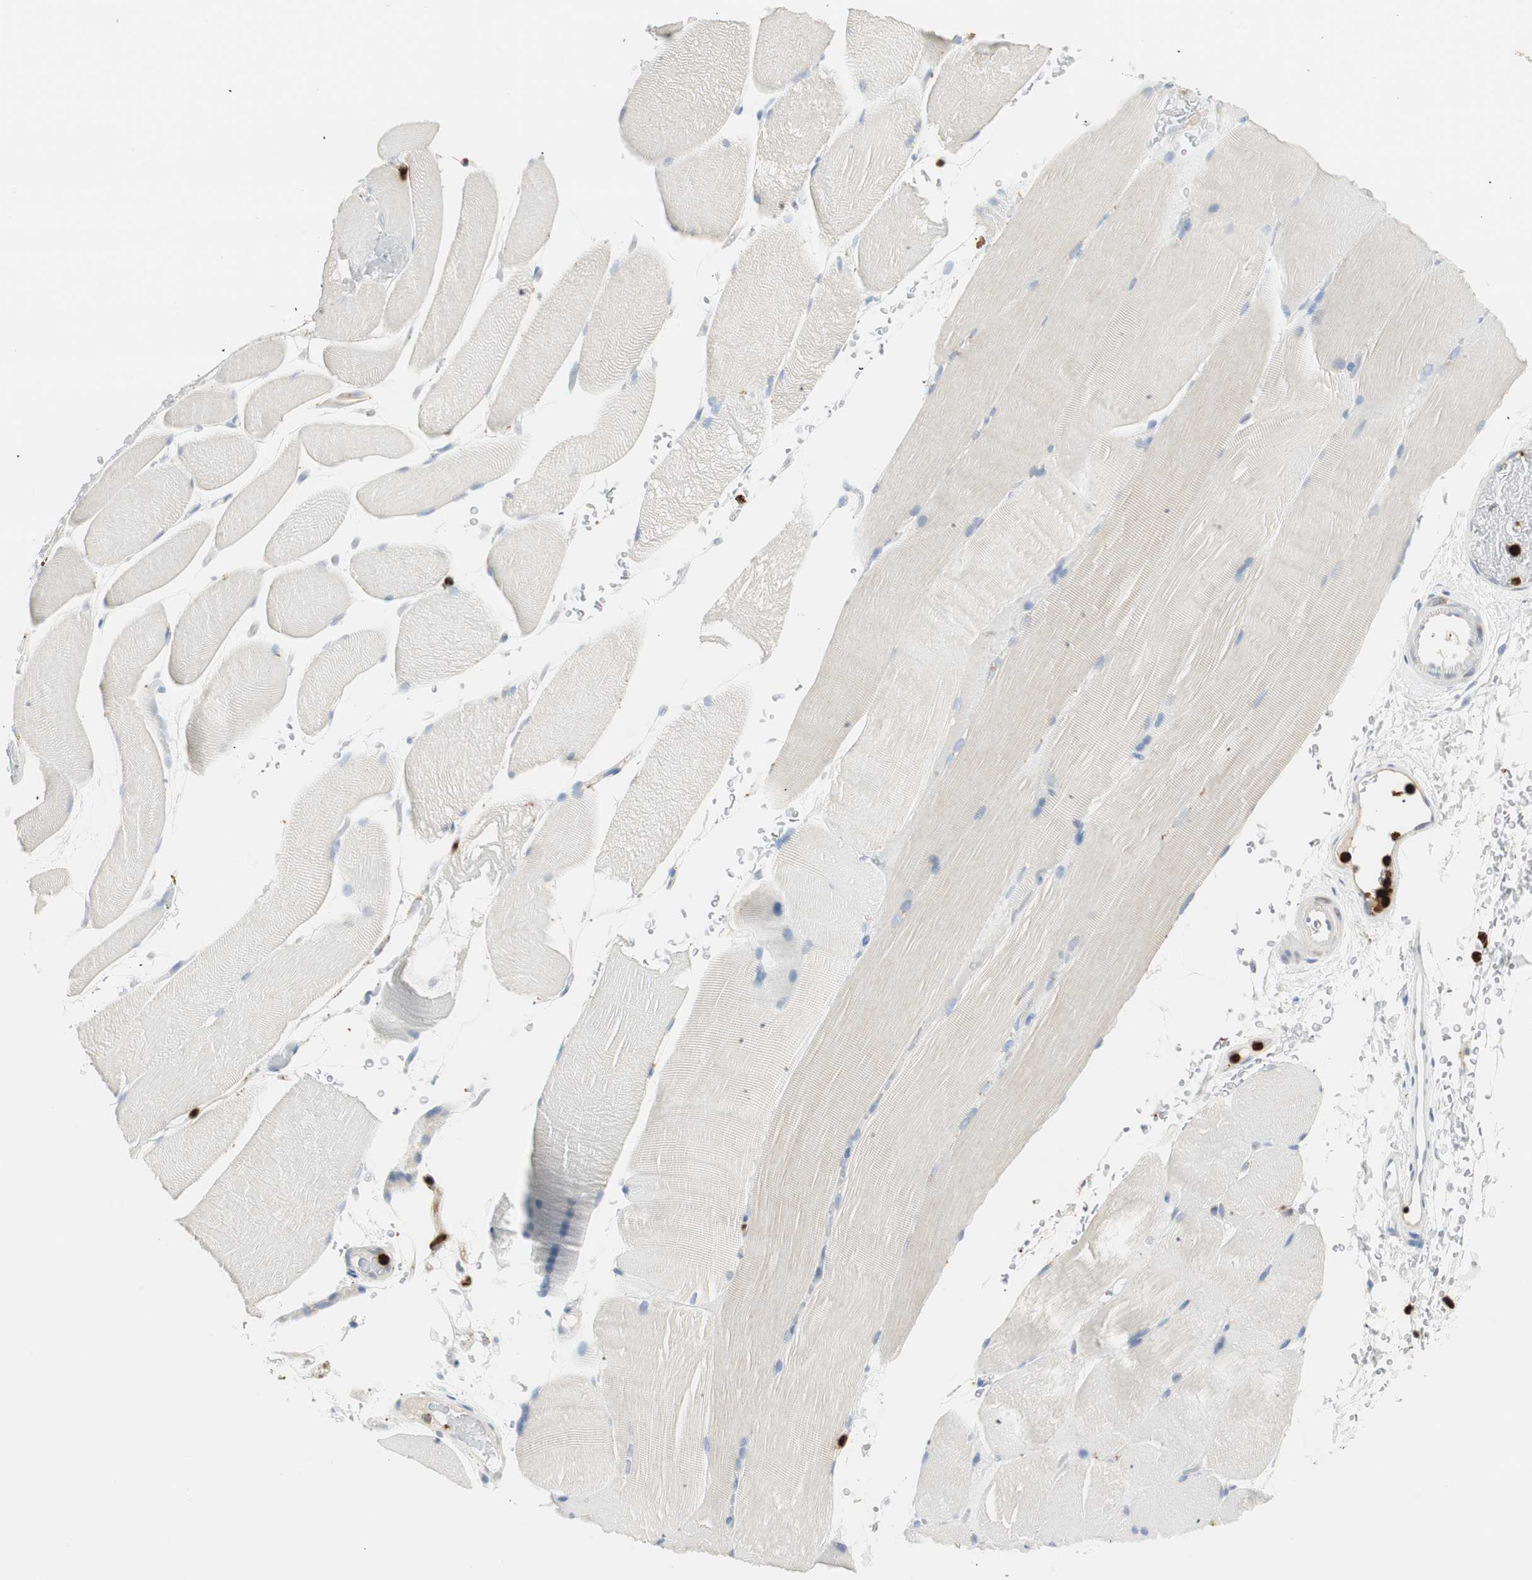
{"staining": {"intensity": "negative", "quantity": "none", "location": "none"}, "tissue": "skeletal muscle", "cell_type": "Myocytes", "image_type": "normal", "snomed": [{"axis": "morphology", "description": "Normal tissue, NOS"}, {"axis": "topography", "description": "Skeletal muscle"}], "caption": "An image of skeletal muscle stained for a protein displays no brown staining in myocytes. (Brightfield microscopy of DAB immunohistochemistry at high magnification).", "gene": "PRTN3", "patient": {"sex": "female", "age": 37}}